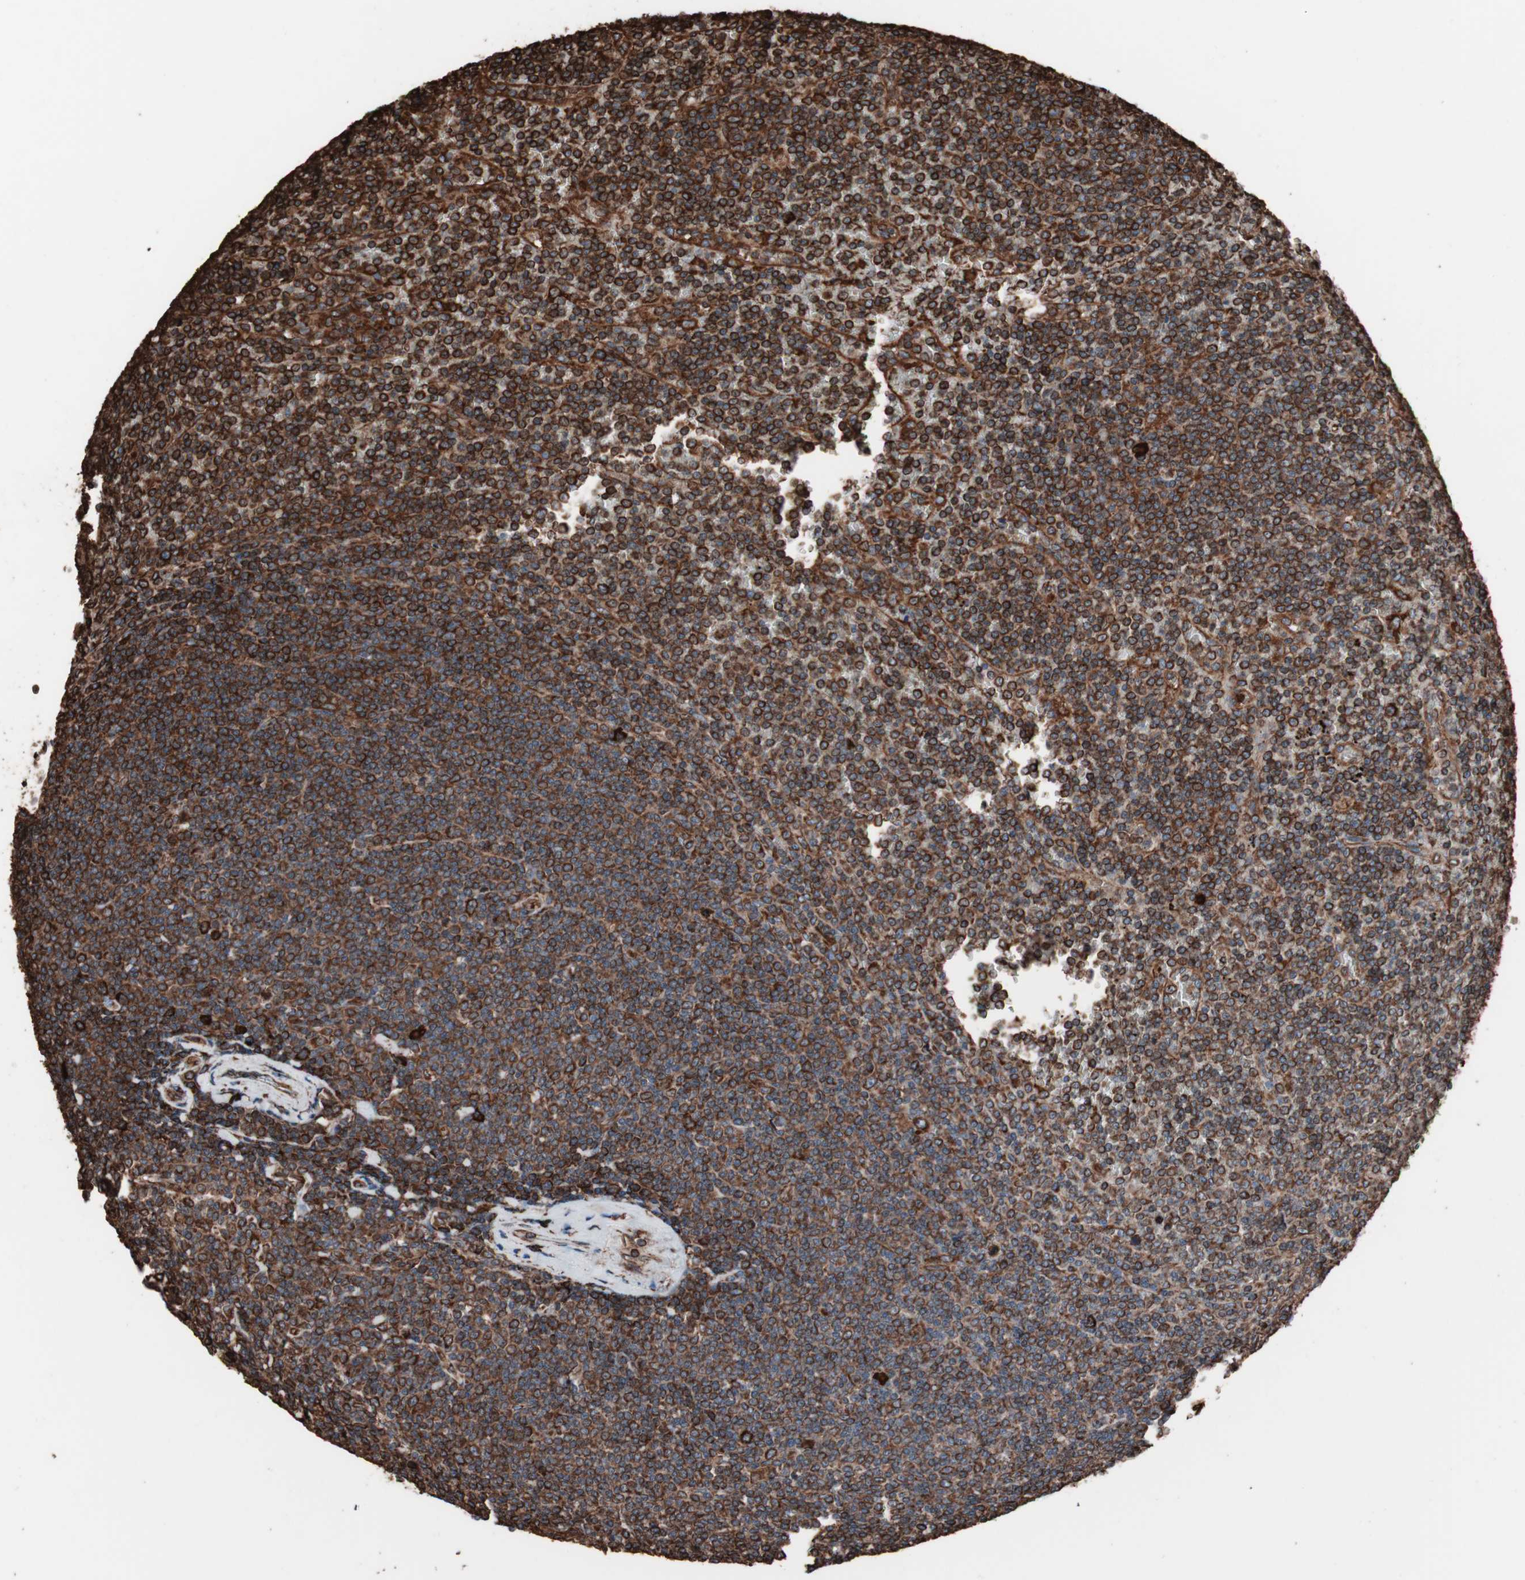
{"staining": {"intensity": "strong", "quantity": ">75%", "location": "cytoplasmic/membranous"}, "tissue": "lymphoma", "cell_type": "Tumor cells", "image_type": "cancer", "snomed": [{"axis": "morphology", "description": "Malignant lymphoma, non-Hodgkin's type, Low grade"}, {"axis": "topography", "description": "Spleen"}], "caption": "Brown immunohistochemical staining in human low-grade malignant lymphoma, non-Hodgkin's type exhibits strong cytoplasmic/membranous positivity in approximately >75% of tumor cells. (DAB IHC, brown staining for protein, blue staining for nuclei).", "gene": "HSP90B1", "patient": {"sex": "female", "age": 19}}